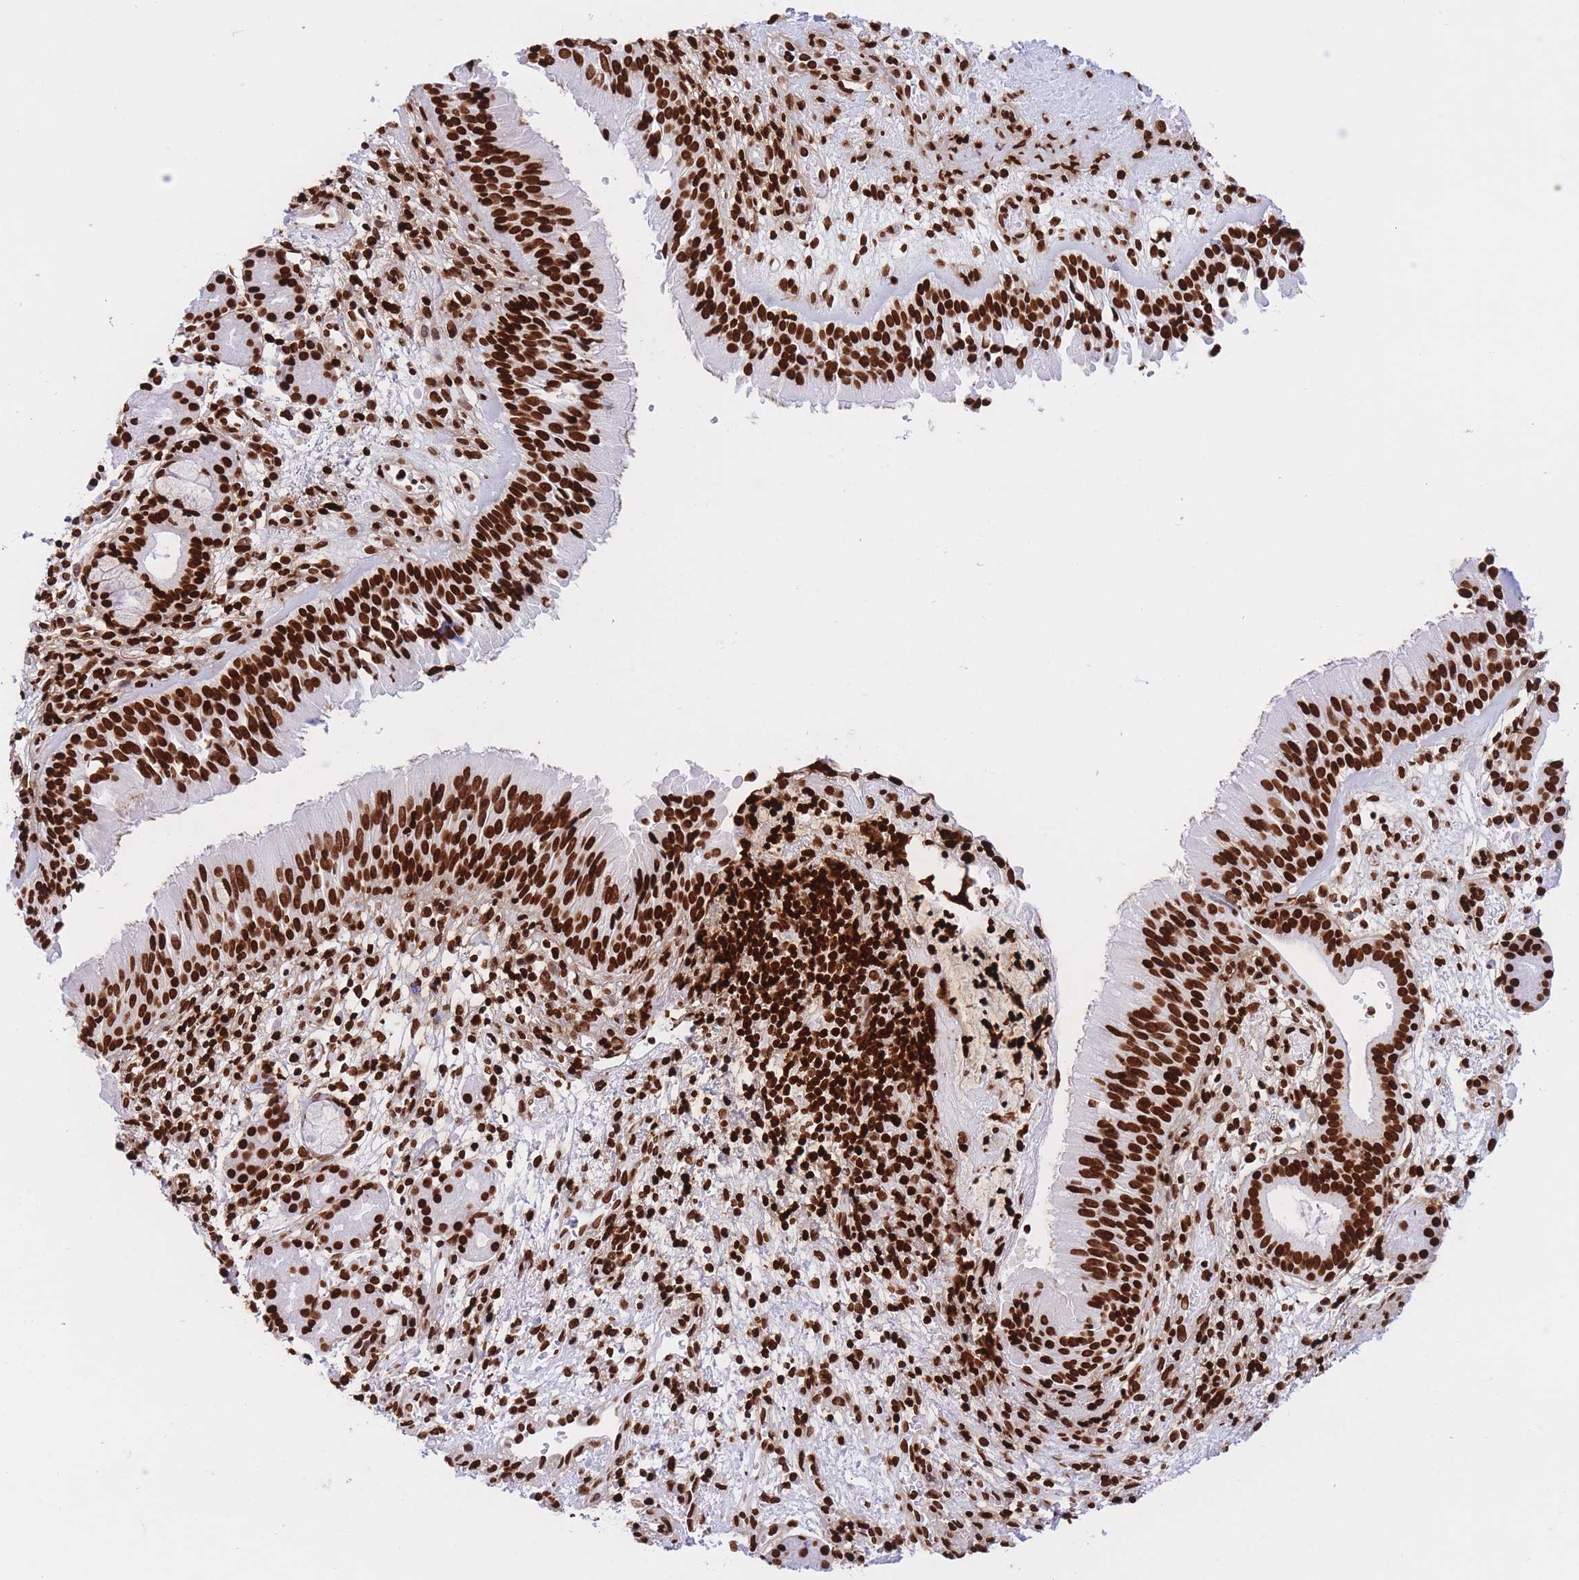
{"staining": {"intensity": "strong", "quantity": ">75%", "location": "nuclear"}, "tissue": "nasopharynx", "cell_type": "Respiratory epithelial cells", "image_type": "normal", "snomed": [{"axis": "morphology", "description": "Normal tissue, NOS"}, {"axis": "topography", "description": "Nasopharynx"}], "caption": "Immunohistochemistry of benign nasopharynx displays high levels of strong nuclear staining in approximately >75% of respiratory epithelial cells.", "gene": "H2BC10", "patient": {"sex": "male", "age": 65}}